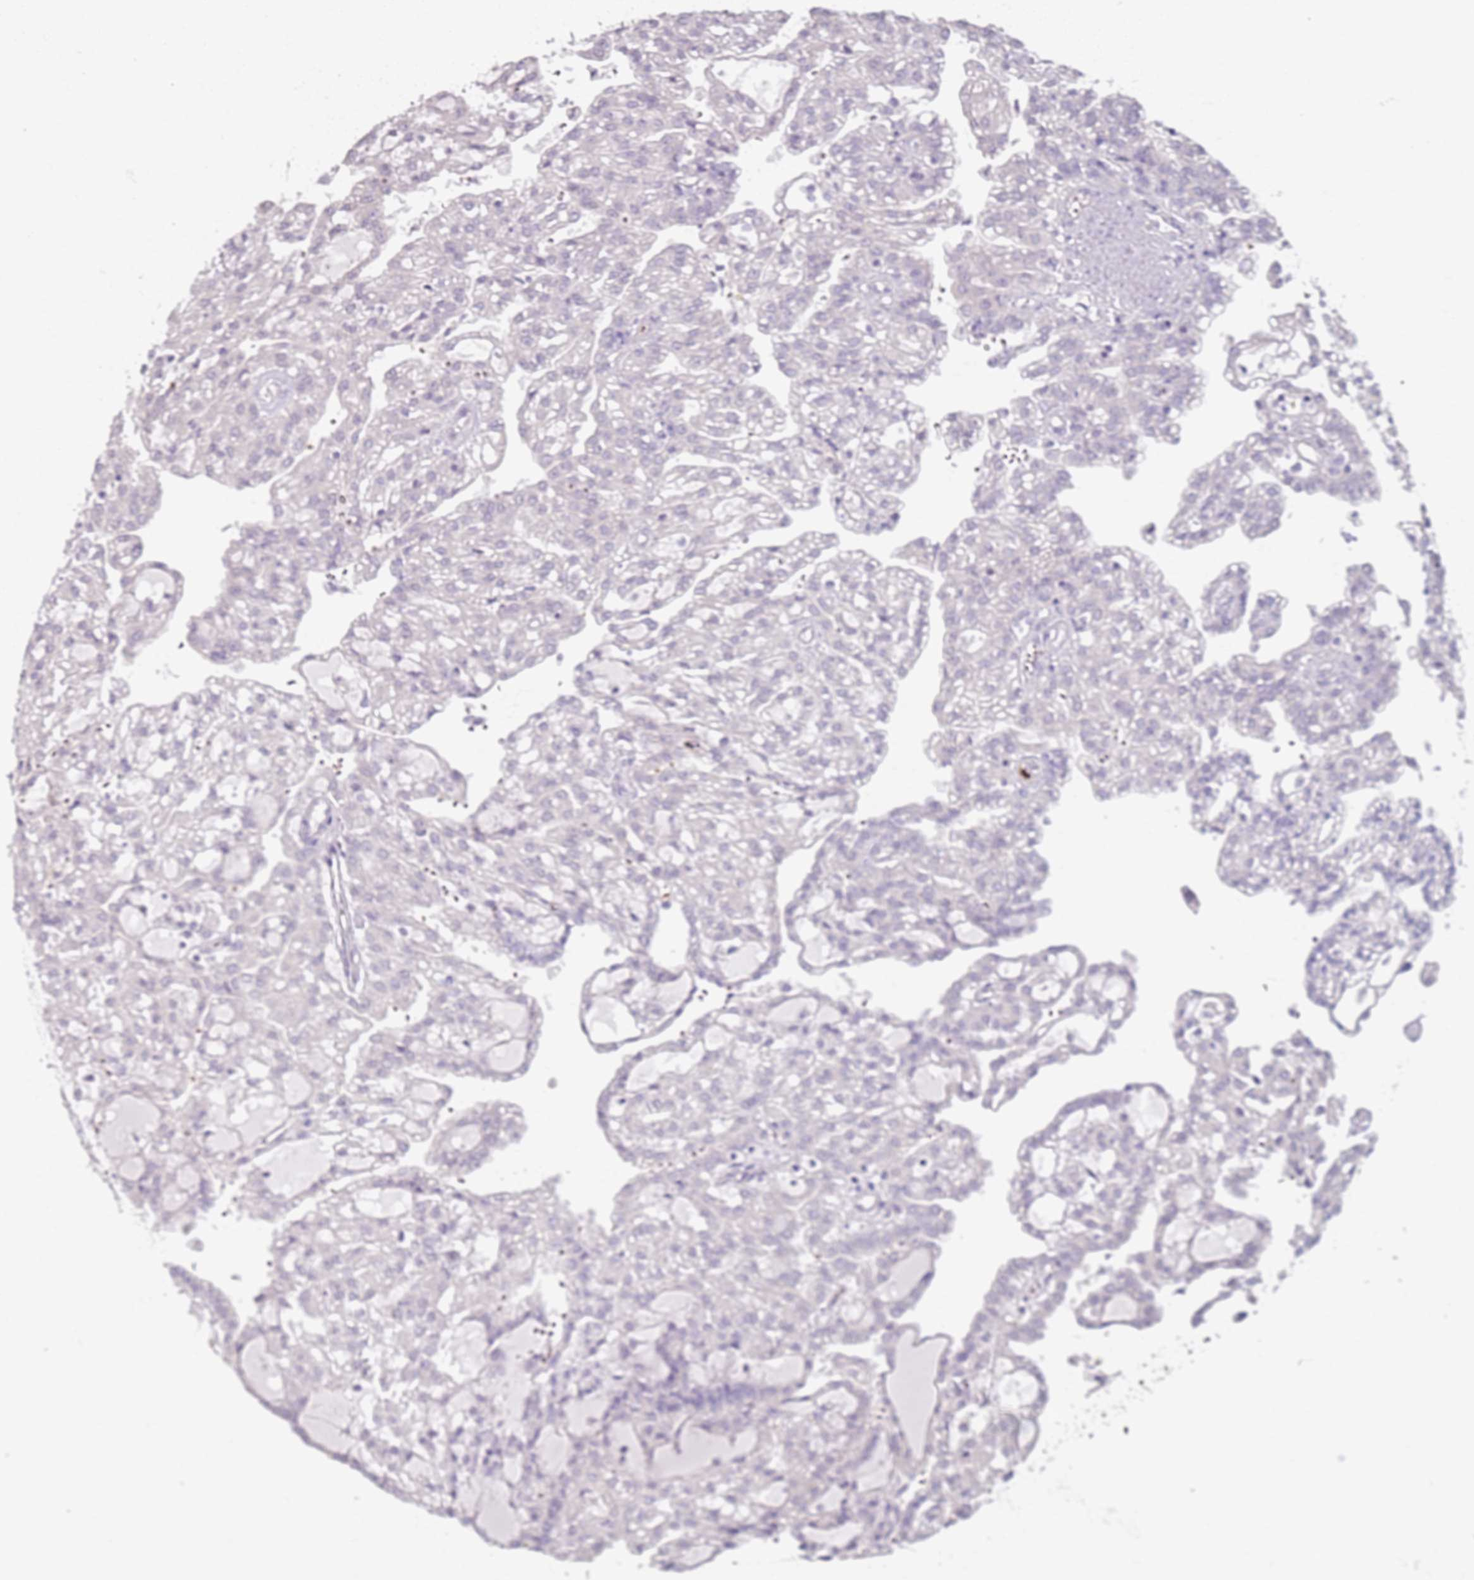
{"staining": {"intensity": "negative", "quantity": "none", "location": "none"}, "tissue": "renal cancer", "cell_type": "Tumor cells", "image_type": "cancer", "snomed": [{"axis": "morphology", "description": "Adenocarcinoma, NOS"}, {"axis": "topography", "description": "Kidney"}], "caption": "This micrograph is of renal cancer (adenocarcinoma) stained with immunohistochemistry to label a protein in brown with the nuclei are counter-stained blue. There is no positivity in tumor cells.", "gene": "CD40LG", "patient": {"sex": "male", "age": 63}}